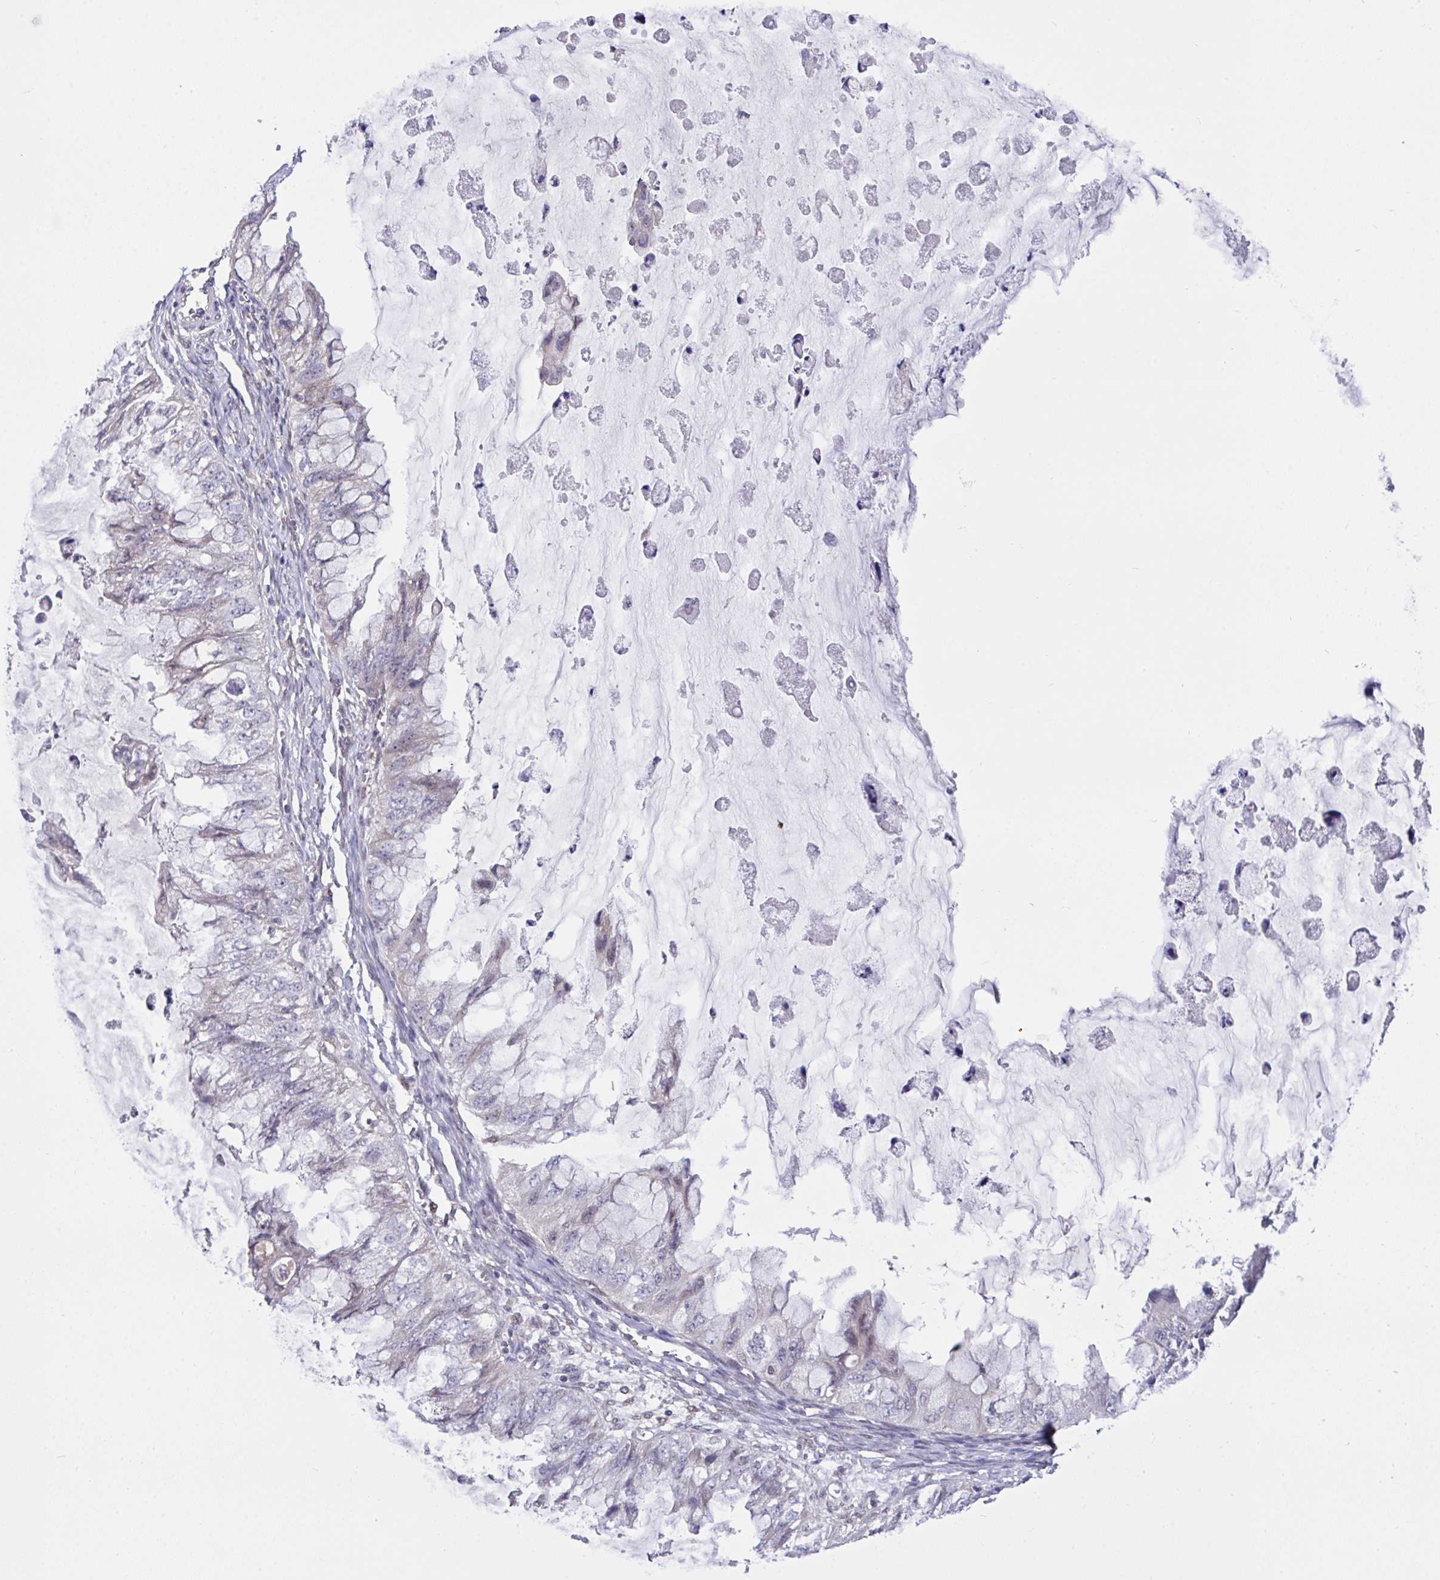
{"staining": {"intensity": "negative", "quantity": "none", "location": "none"}, "tissue": "ovarian cancer", "cell_type": "Tumor cells", "image_type": "cancer", "snomed": [{"axis": "morphology", "description": "Cystadenocarcinoma, mucinous, NOS"}, {"axis": "topography", "description": "Ovary"}], "caption": "This is an immunohistochemistry (IHC) image of ovarian cancer (mucinous cystadenocarcinoma). There is no staining in tumor cells.", "gene": "L3HYPDH", "patient": {"sex": "female", "age": 72}}